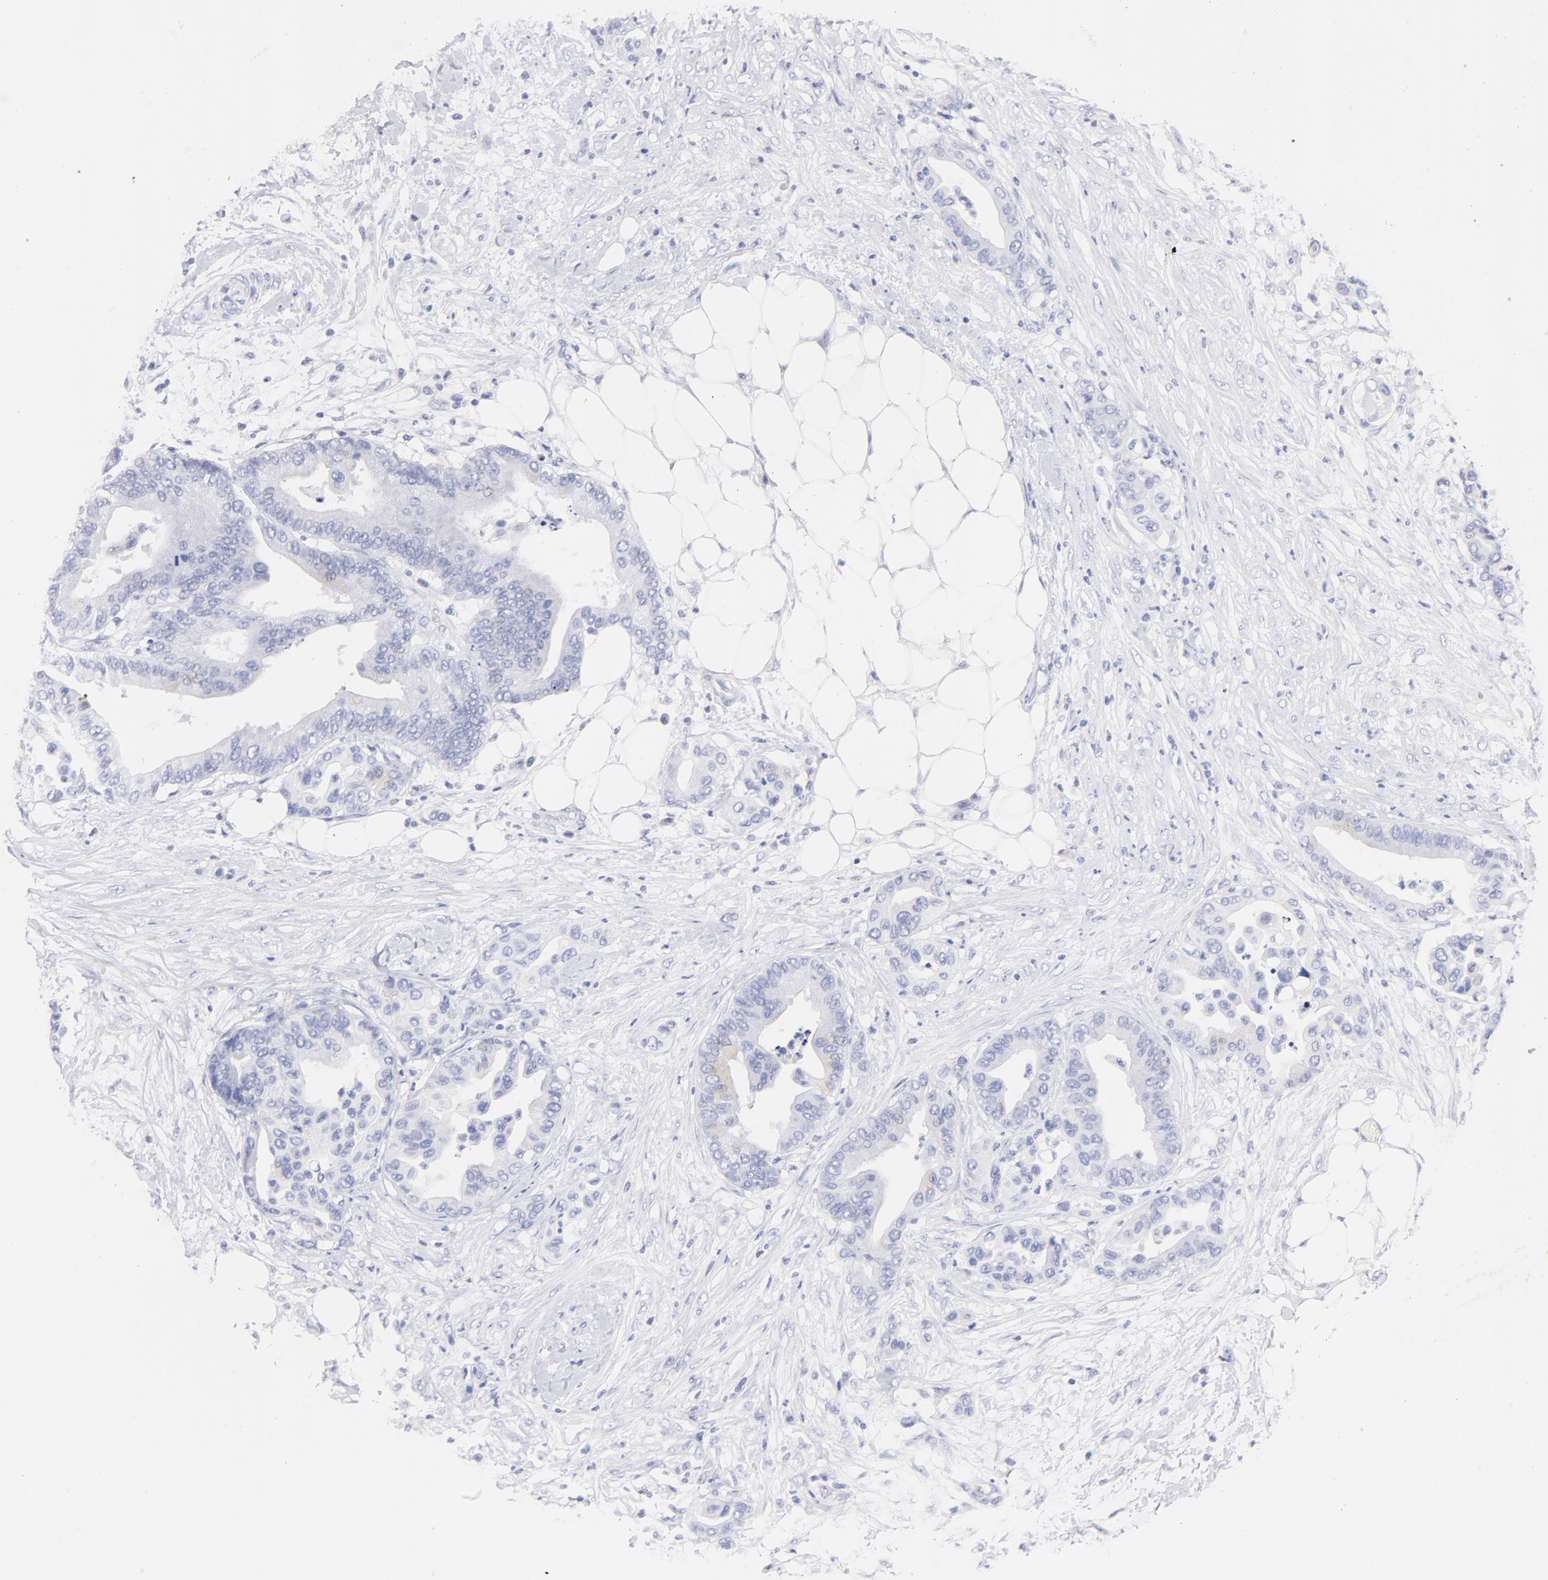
{"staining": {"intensity": "negative", "quantity": "none", "location": "none"}, "tissue": "colorectal cancer", "cell_type": "Tumor cells", "image_type": "cancer", "snomed": [{"axis": "morphology", "description": "Adenocarcinoma, NOS"}, {"axis": "topography", "description": "Colon"}], "caption": "The image exhibits no significant expression in tumor cells of colorectal adenocarcinoma. The staining is performed using DAB brown chromogen with nuclei counter-stained in using hematoxylin.", "gene": "HORMAD2", "patient": {"sex": "male", "age": 82}}